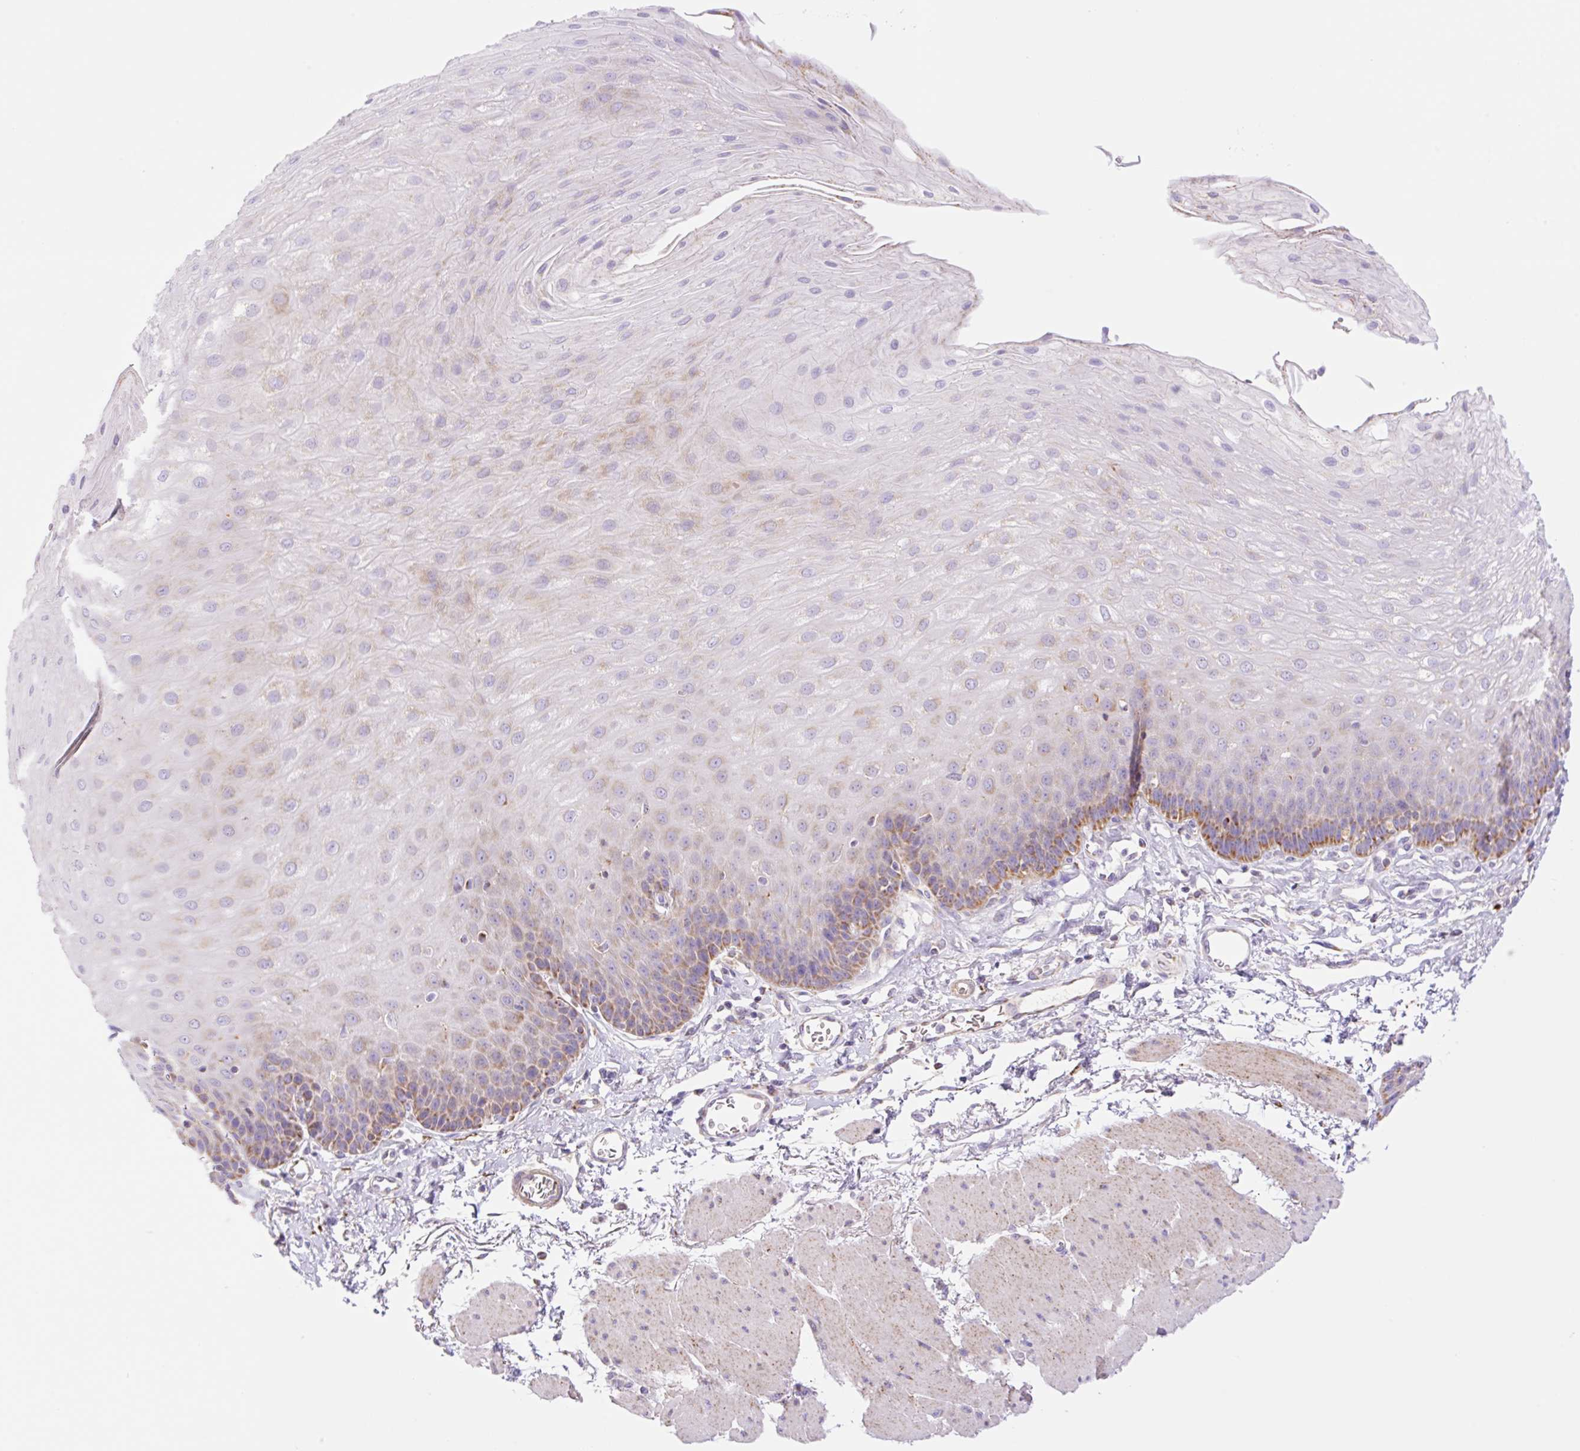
{"staining": {"intensity": "moderate", "quantity": "<25%", "location": "cytoplasmic/membranous"}, "tissue": "esophagus", "cell_type": "Squamous epithelial cells", "image_type": "normal", "snomed": [{"axis": "morphology", "description": "Normal tissue, NOS"}, {"axis": "topography", "description": "Esophagus"}], "caption": "Unremarkable esophagus exhibits moderate cytoplasmic/membranous staining in about <25% of squamous epithelial cells.", "gene": "ETNK2", "patient": {"sex": "female", "age": 81}}